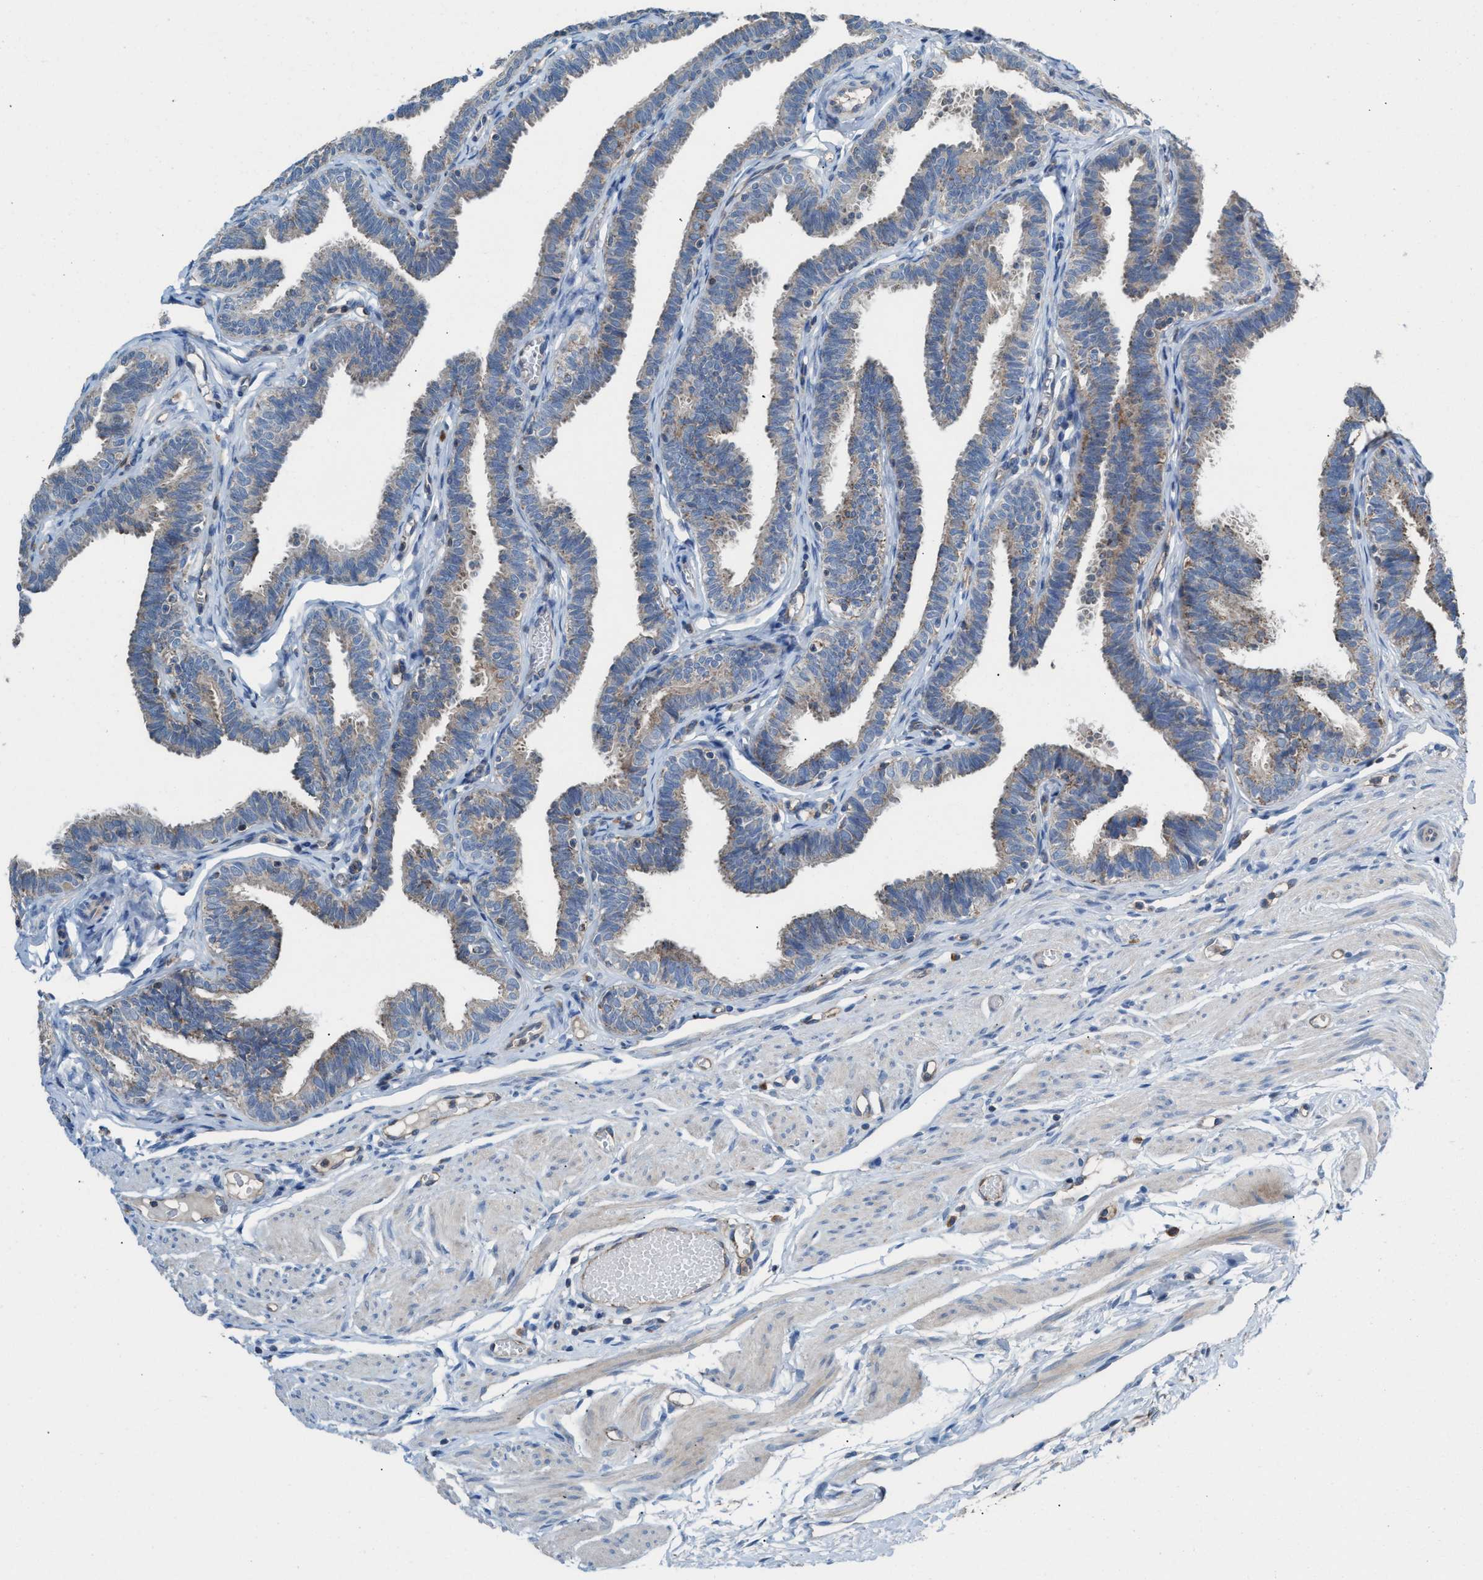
{"staining": {"intensity": "weak", "quantity": "25%-75%", "location": "cytoplasmic/membranous"}, "tissue": "fallopian tube", "cell_type": "Glandular cells", "image_type": "normal", "snomed": [{"axis": "morphology", "description": "Normal tissue, NOS"}, {"axis": "topography", "description": "Fallopian tube"}, {"axis": "topography", "description": "Ovary"}], "caption": "This image demonstrates immunohistochemistry (IHC) staining of normal human fallopian tube, with low weak cytoplasmic/membranous positivity in approximately 25%-75% of glandular cells.", "gene": "MRM1", "patient": {"sex": "female", "age": 23}}